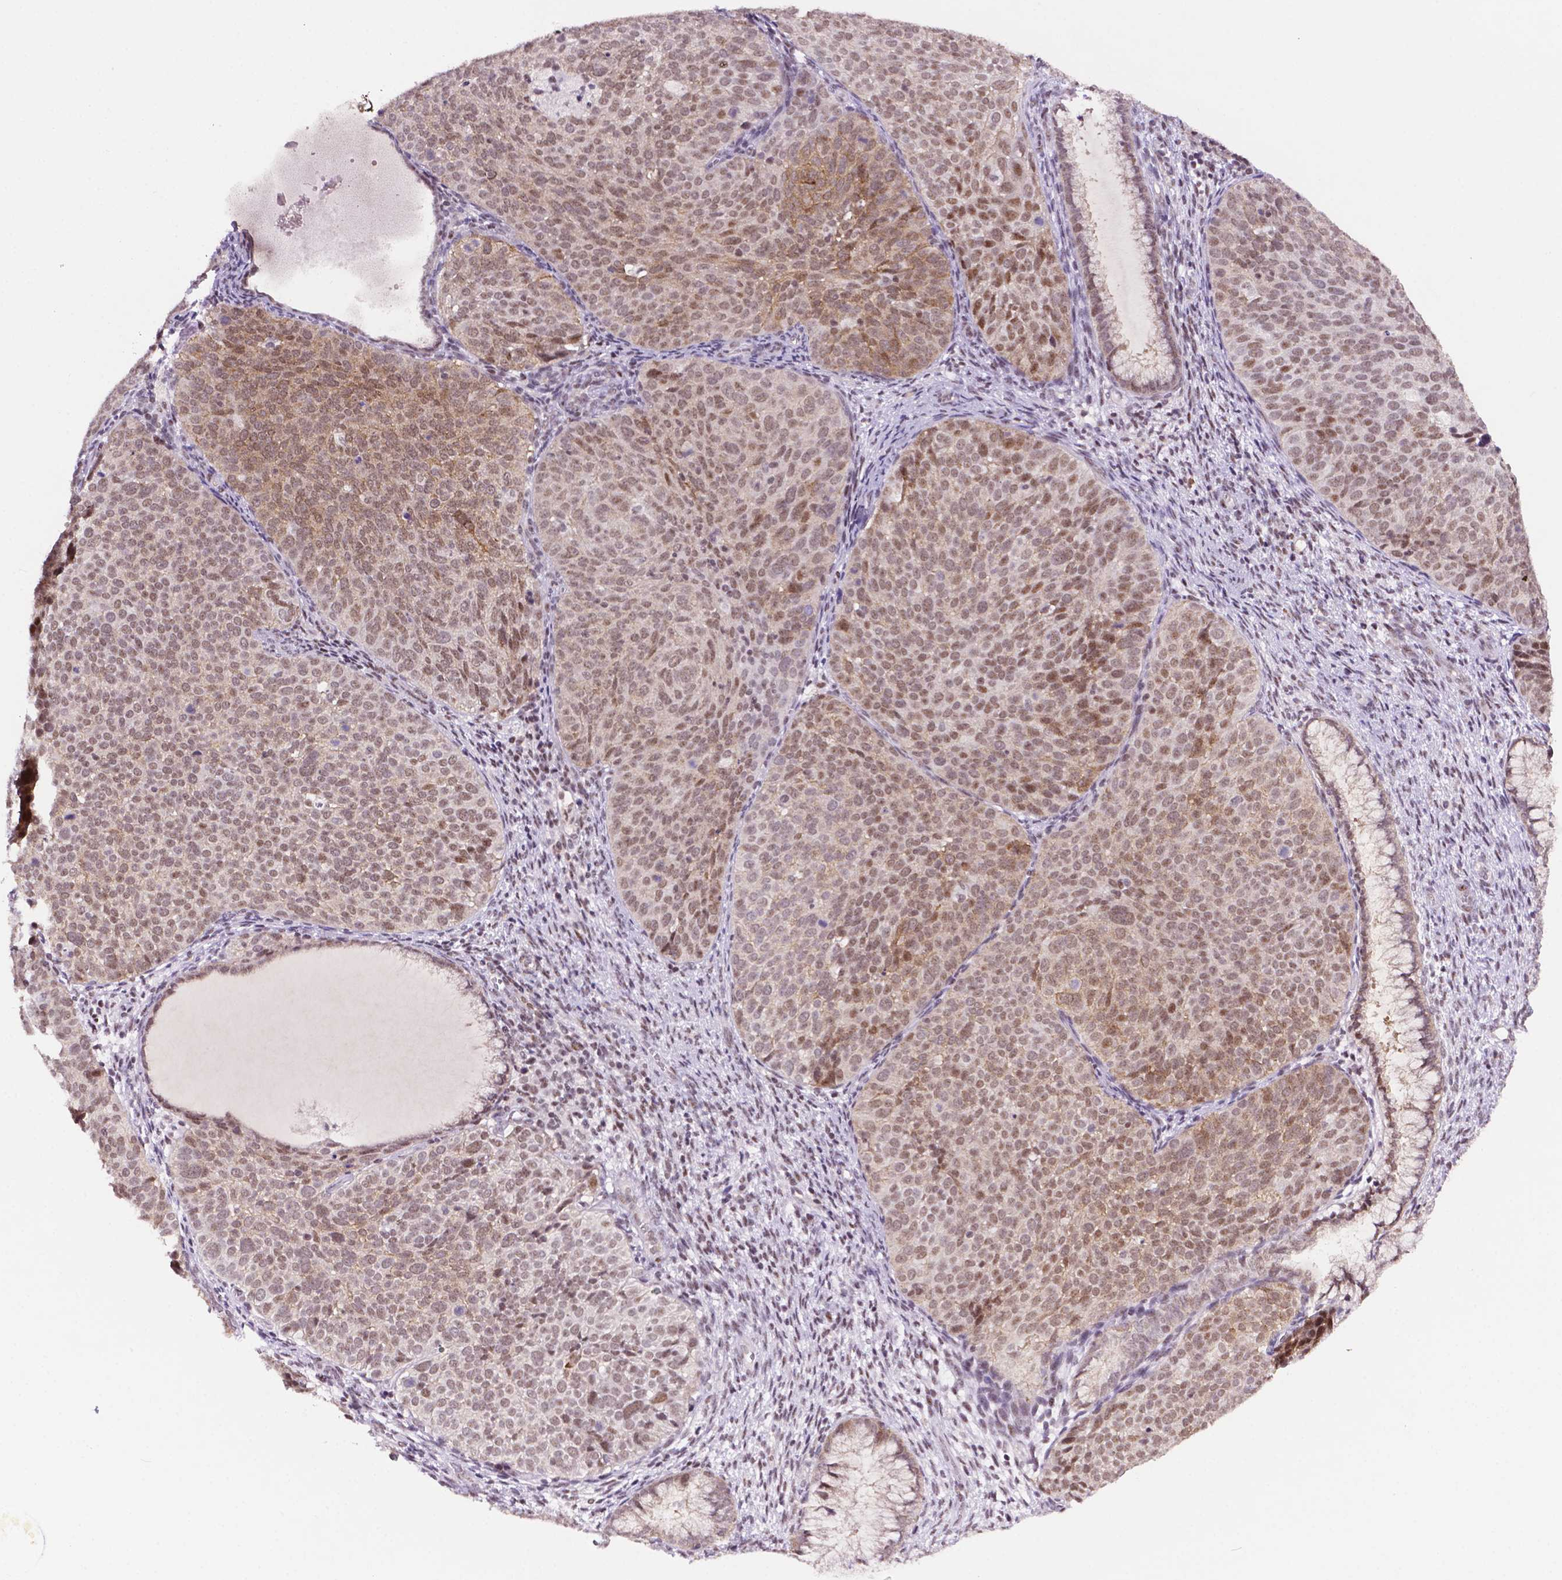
{"staining": {"intensity": "moderate", "quantity": ">75%", "location": "cytoplasmic/membranous,nuclear"}, "tissue": "cervical cancer", "cell_type": "Tumor cells", "image_type": "cancer", "snomed": [{"axis": "morphology", "description": "Squamous cell carcinoma, NOS"}, {"axis": "topography", "description": "Cervix"}], "caption": "The immunohistochemical stain shows moderate cytoplasmic/membranous and nuclear expression in tumor cells of cervical cancer (squamous cell carcinoma) tissue.", "gene": "NCOR1", "patient": {"sex": "female", "age": 39}}